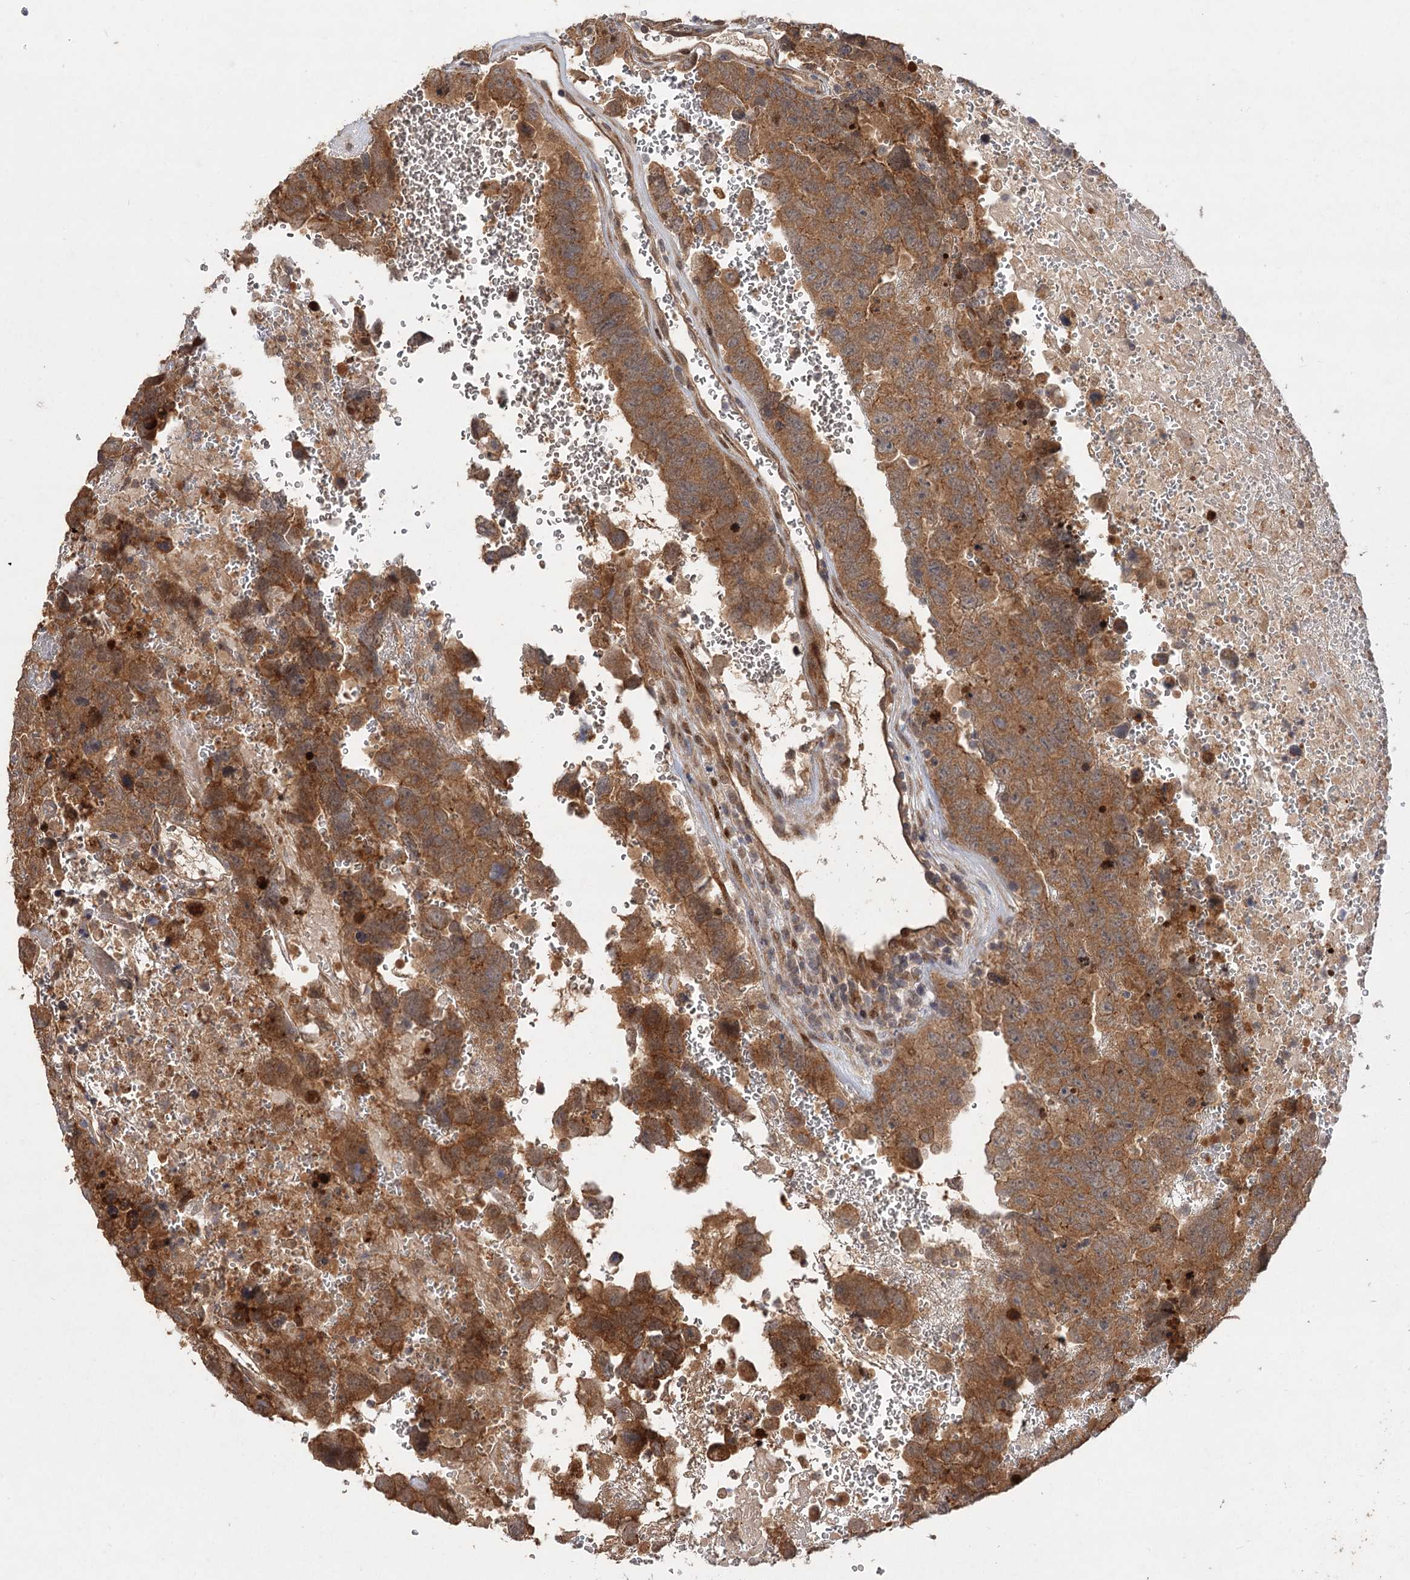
{"staining": {"intensity": "moderate", "quantity": ">75%", "location": "cytoplasmic/membranous"}, "tissue": "testis cancer", "cell_type": "Tumor cells", "image_type": "cancer", "snomed": [{"axis": "morphology", "description": "Carcinoma, Embryonal, NOS"}, {"axis": "topography", "description": "Testis"}], "caption": "The photomicrograph reveals staining of testis cancer (embryonal carcinoma), revealing moderate cytoplasmic/membranous protein expression (brown color) within tumor cells.", "gene": "FBXW8", "patient": {"sex": "male", "age": 45}}